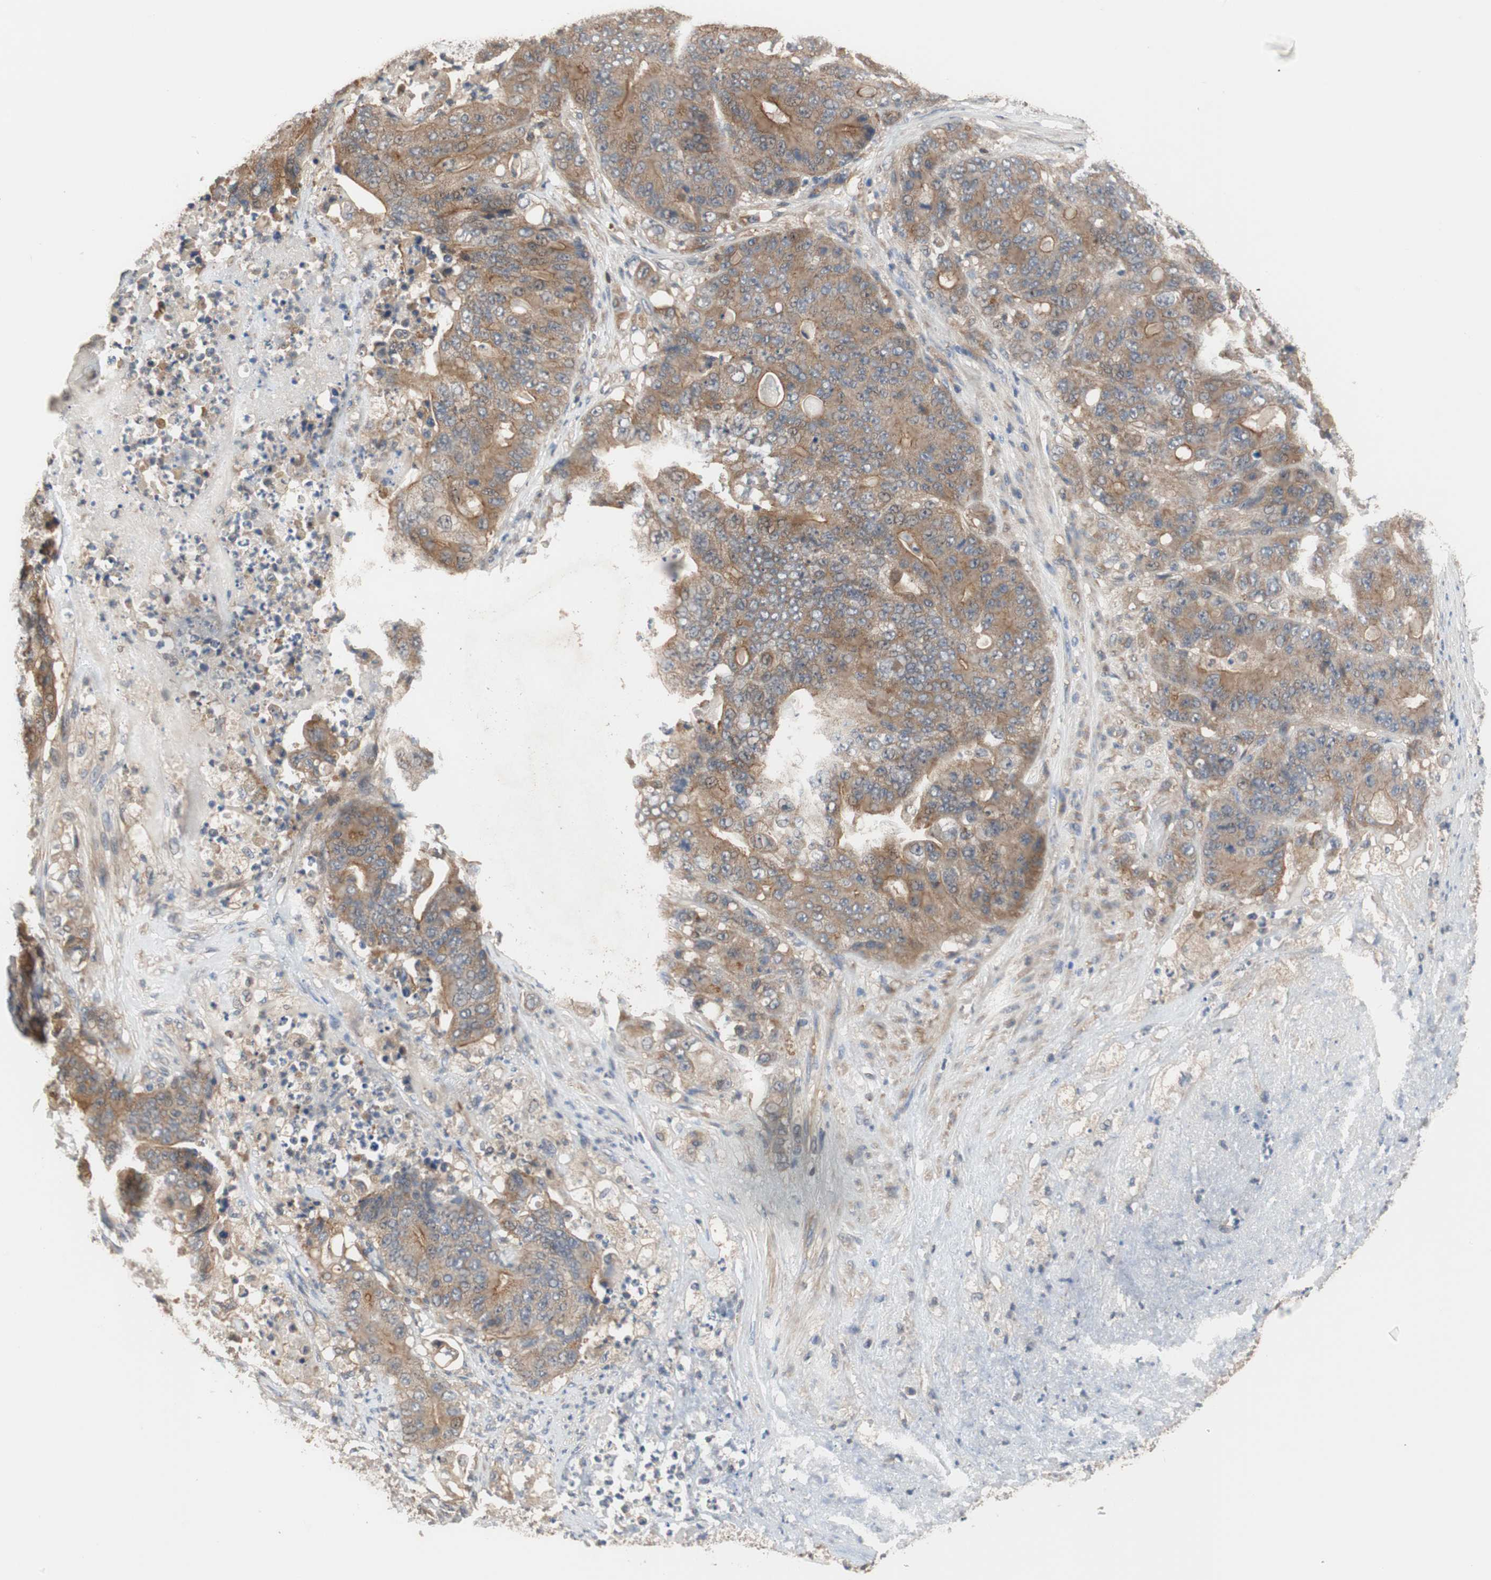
{"staining": {"intensity": "moderate", "quantity": ">75%", "location": "cytoplasmic/membranous"}, "tissue": "stomach cancer", "cell_type": "Tumor cells", "image_type": "cancer", "snomed": [{"axis": "morphology", "description": "Adenocarcinoma, NOS"}, {"axis": "topography", "description": "Stomach"}], "caption": "Protein analysis of stomach cancer tissue shows moderate cytoplasmic/membranous positivity in approximately >75% of tumor cells.", "gene": "MAP4K2", "patient": {"sex": "female", "age": 73}}